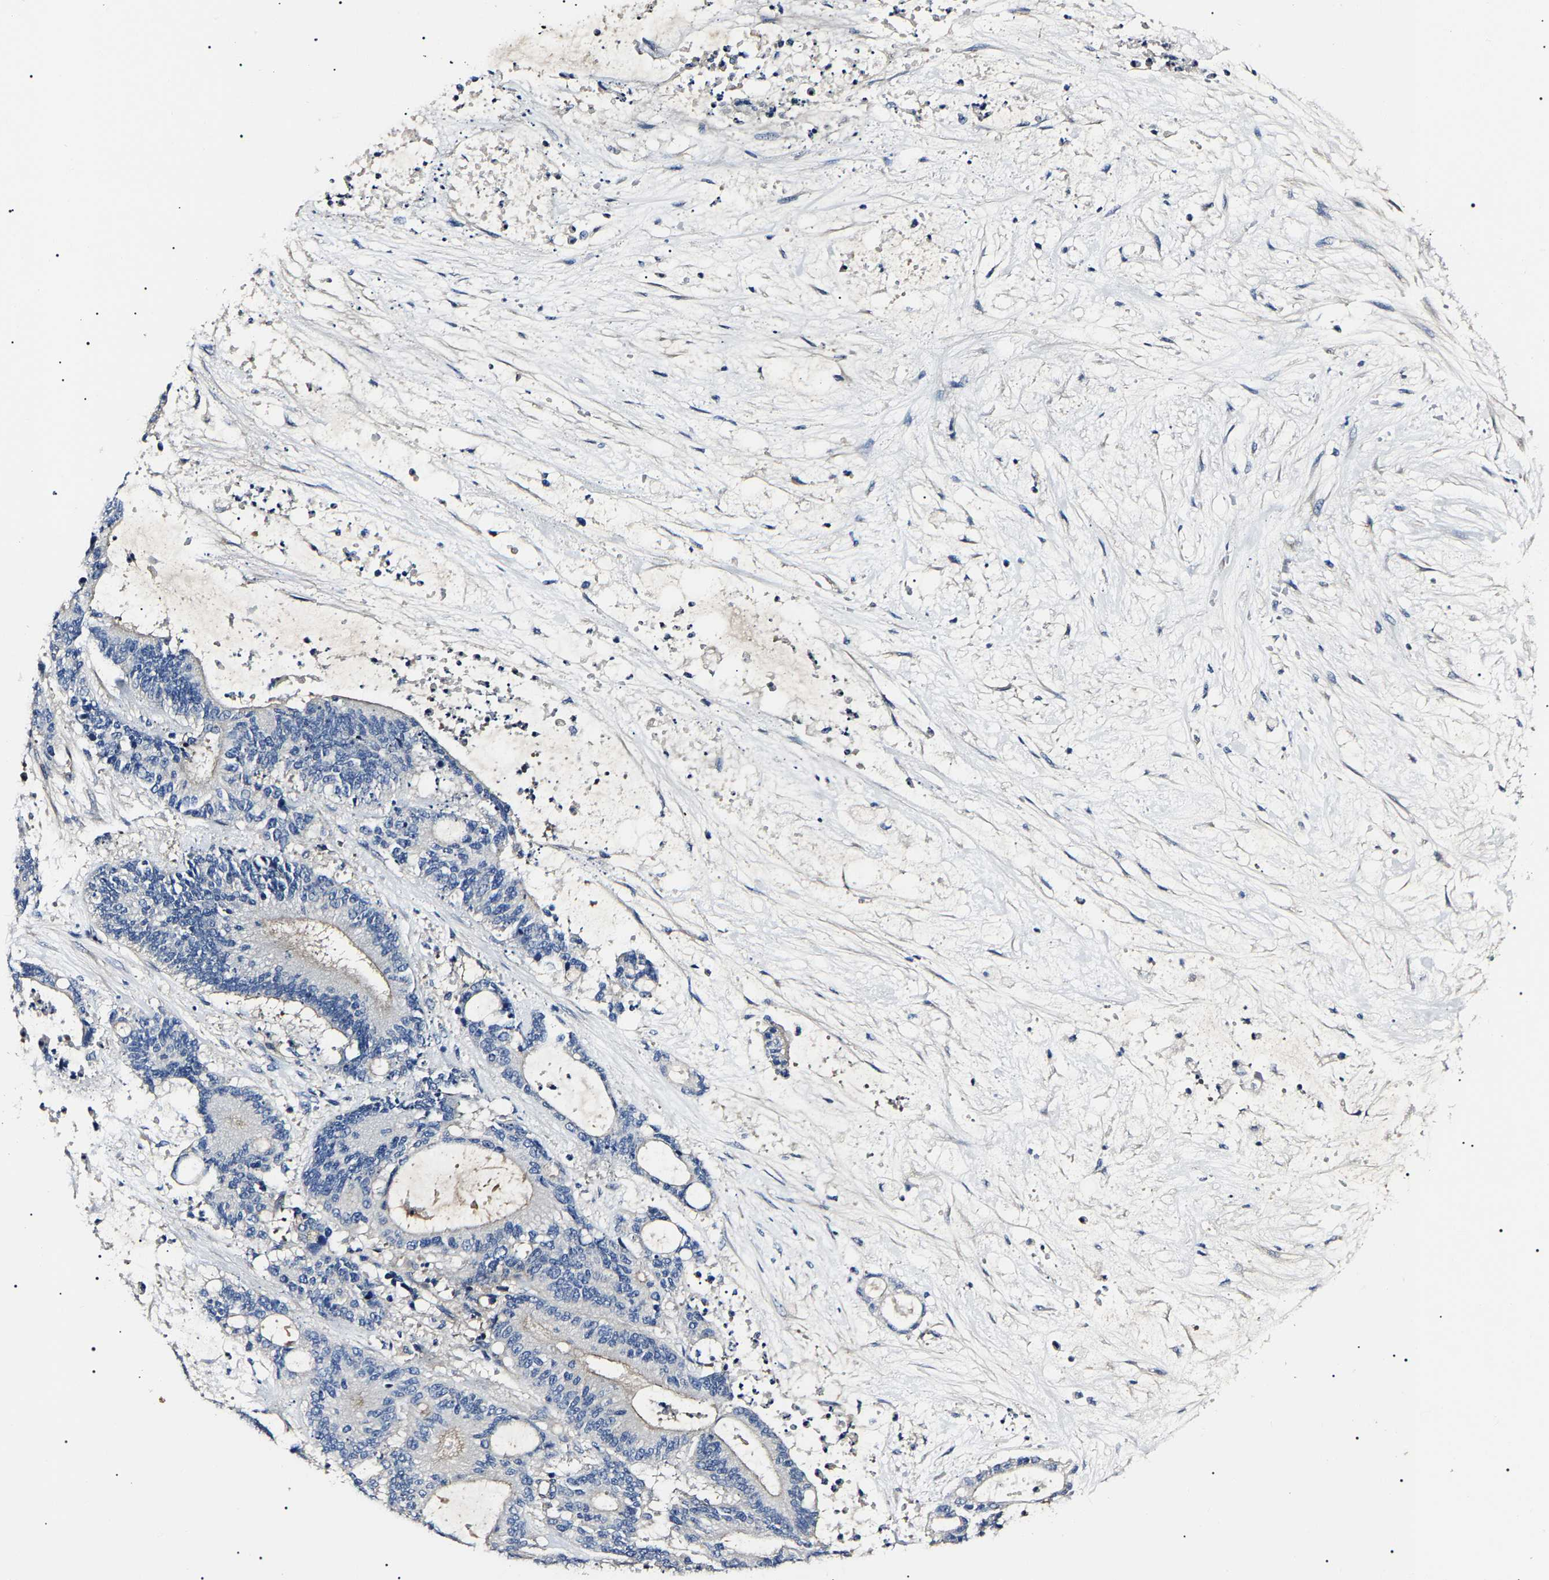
{"staining": {"intensity": "negative", "quantity": "none", "location": "none"}, "tissue": "liver cancer", "cell_type": "Tumor cells", "image_type": "cancer", "snomed": [{"axis": "morphology", "description": "Normal tissue, NOS"}, {"axis": "morphology", "description": "Cholangiocarcinoma"}, {"axis": "topography", "description": "Liver"}, {"axis": "topography", "description": "Peripheral nerve tissue"}], "caption": "Tumor cells show no significant positivity in liver cancer. (Stains: DAB (3,3'-diaminobenzidine) immunohistochemistry (IHC) with hematoxylin counter stain, Microscopy: brightfield microscopy at high magnification).", "gene": "KLHL42", "patient": {"sex": "female", "age": 73}}